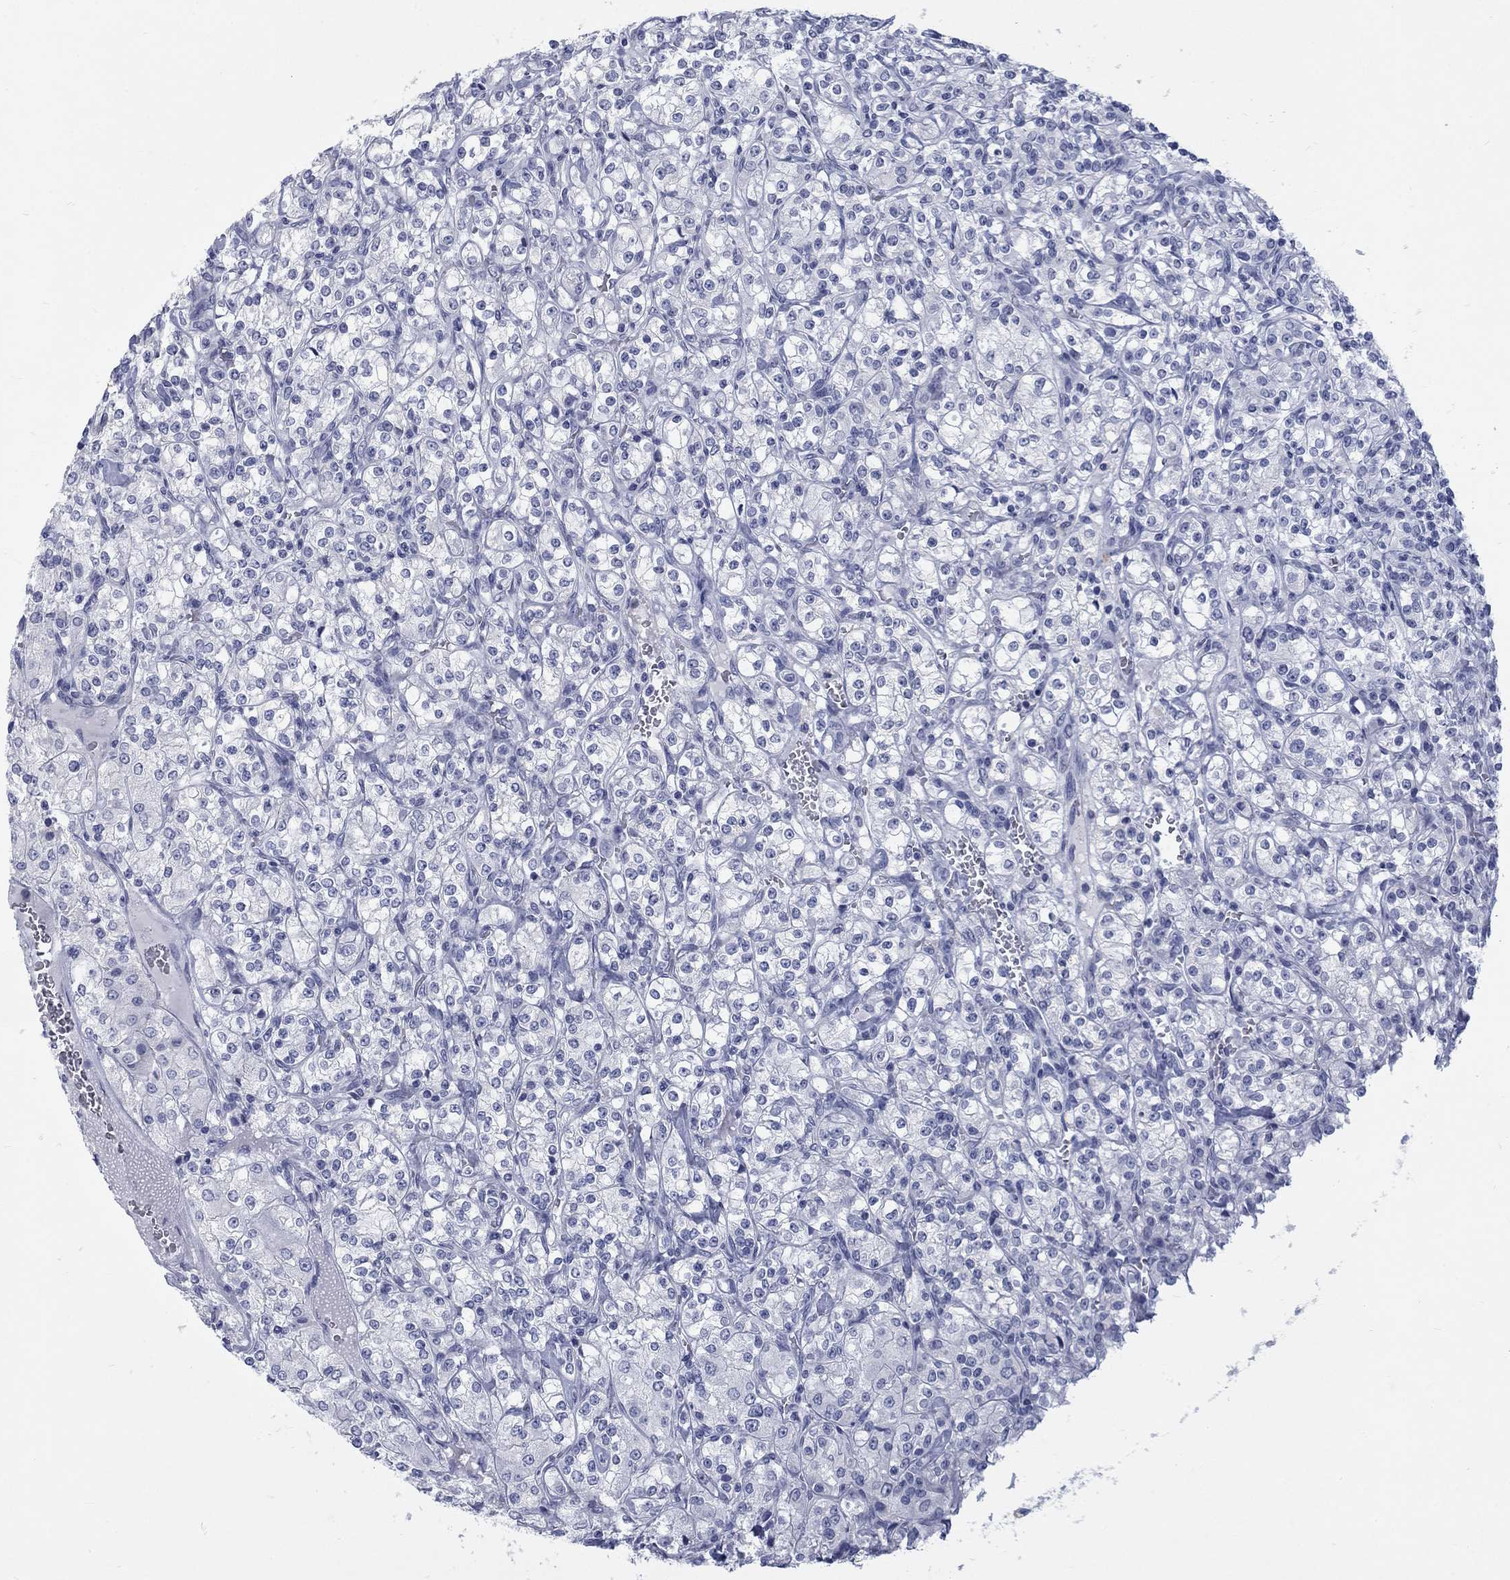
{"staining": {"intensity": "negative", "quantity": "none", "location": "none"}, "tissue": "renal cancer", "cell_type": "Tumor cells", "image_type": "cancer", "snomed": [{"axis": "morphology", "description": "Adenocarcinoma, NOS"}, {"axis": "topography", "description": "Kidney"}], "caption": "This image is of renal cancer stained with IHC to label a protein in brown with the nuclei are counter-stained blue. There is no staining in tumor cells.", "gene": "RFTN2", "patient": {"sex": "male", "age": 77}}